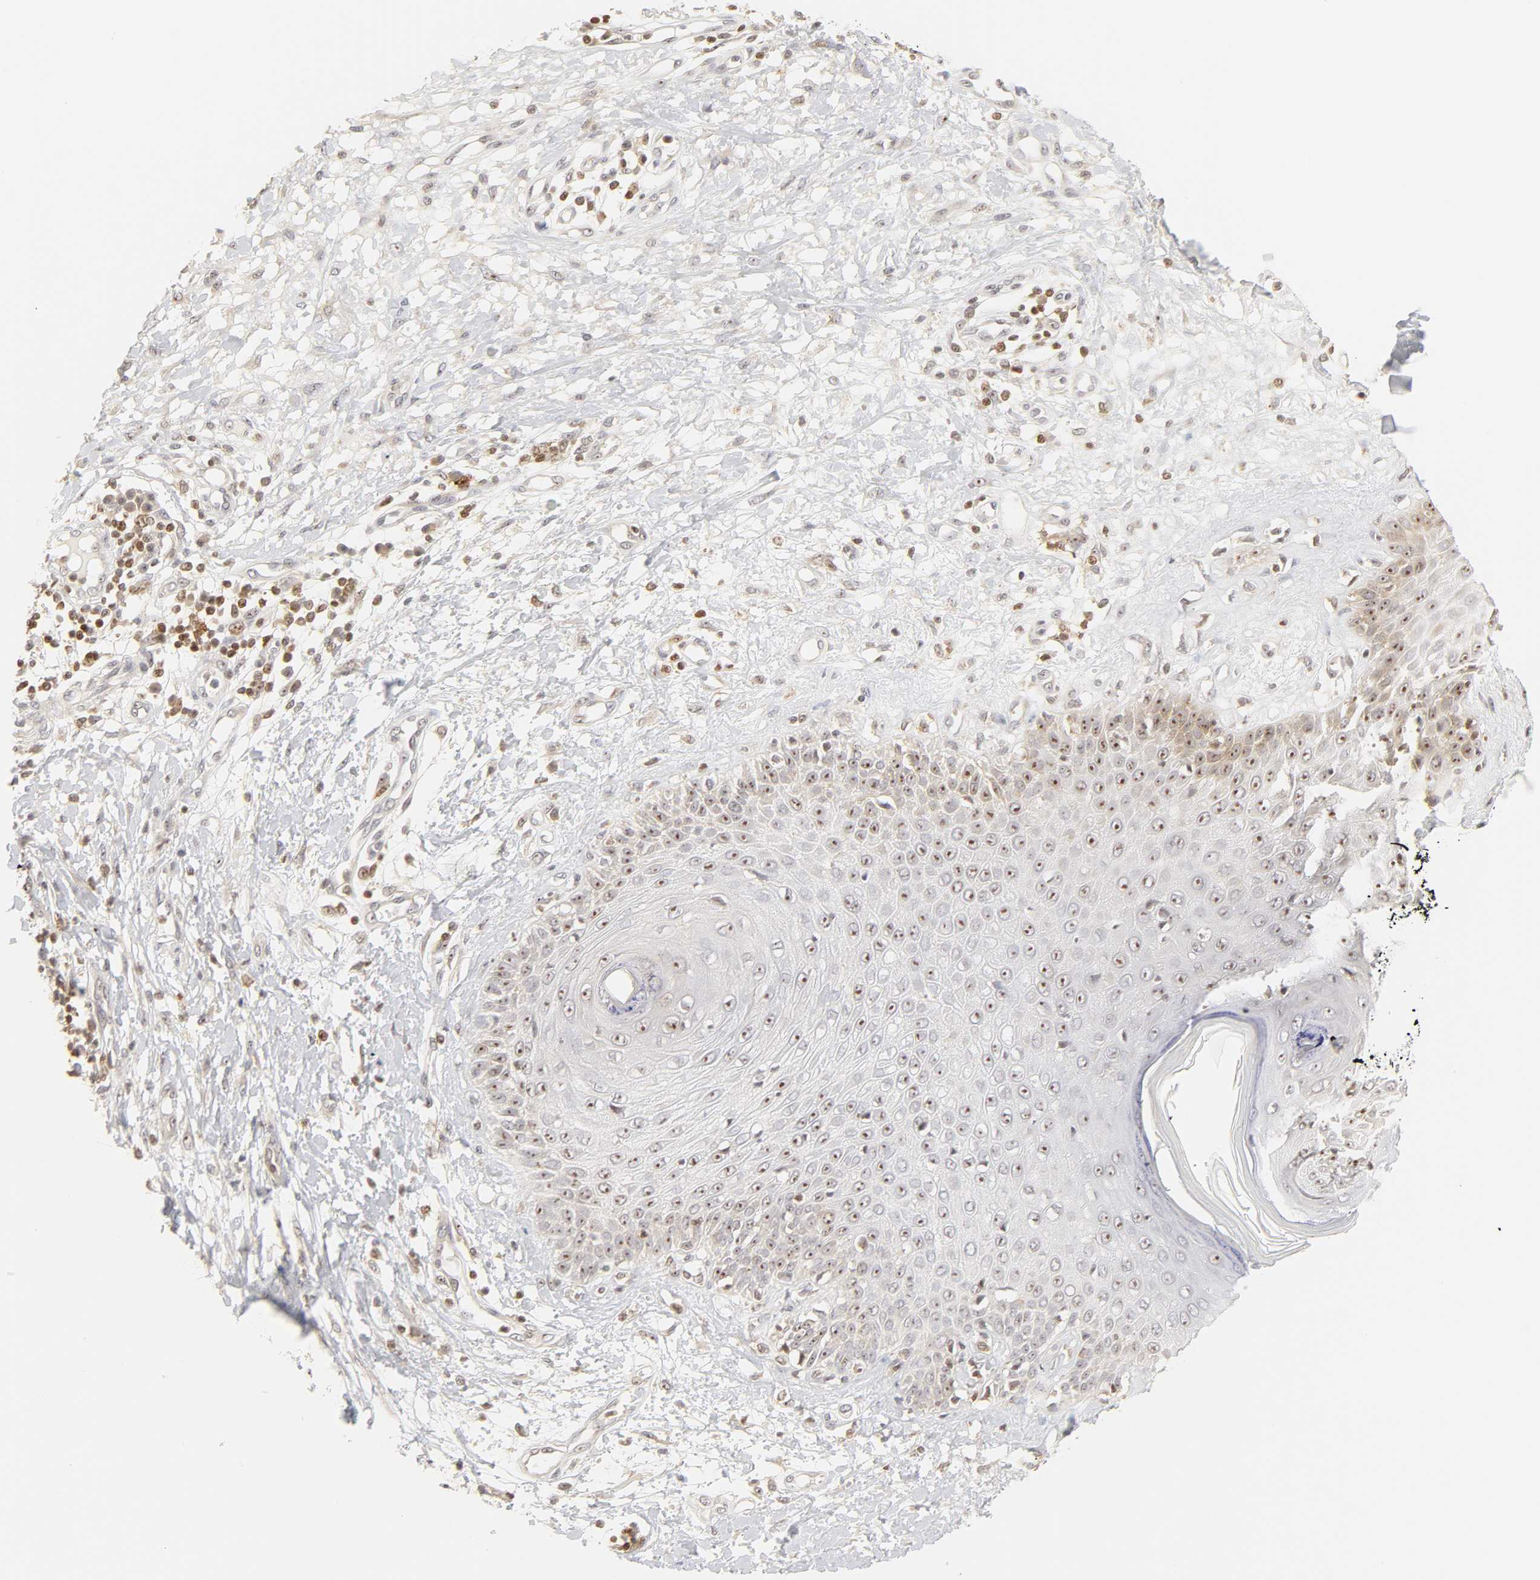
{"staining": {"intensity": "weak", "quantity": "25%-75%", "location": "nuclear"}, "tissue": "skin cancer", "cell_type": "Tumor cells", "image_type": "cancer", "snomed": [{"axis": "morphology", "description": "Squamous cell carcinoma, NOS"}, {"axis": "topography", "description": "Skin"}], "caption": "A histopathology image of human skin squamous cell carcinoma stained for a protein exhibits weak nuclear brown staining in tumor cells.", "gene": "KIF2A", "patient": {"sex": "female", "age": 78}}